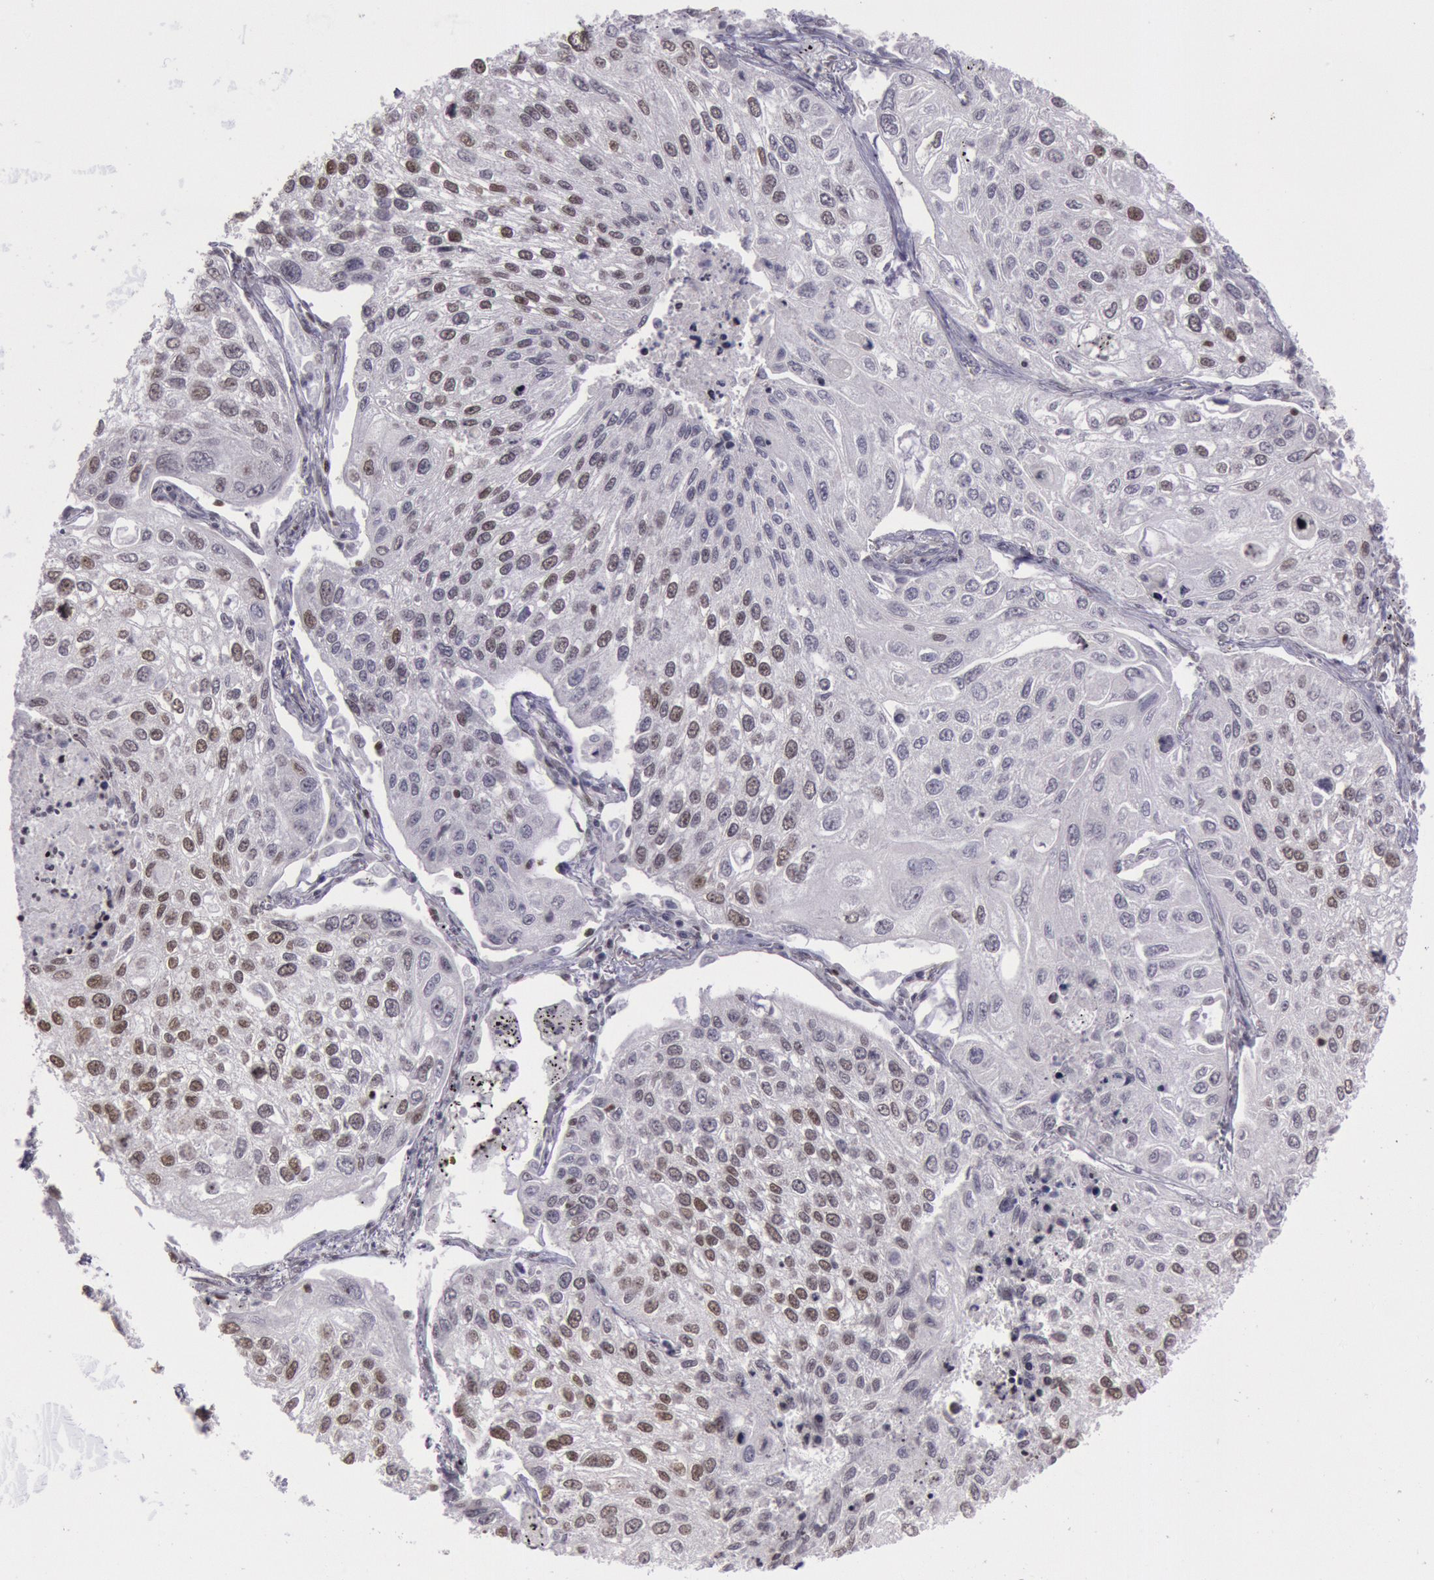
{"staining": {"intensity": "moderate", "quantity": "25%-75%", "location": "nuclear"}, "tissue": "lung cancer", "cell_type": "Tumor cells", "image_type": "cancer", "snomed": [{"axis": "morphology", "description": "Squamous cell carcinoma, NOS"}, {"axis": "topography", "description": "Lung"}], "caption": "There is medium levels of moderate nuclear staining in tumor cells of lung cancer, as demonstrated by immunohistochemical staining (brown color).", "gene": "NKAP", "patient": {"sex": "male", "age": 75}}